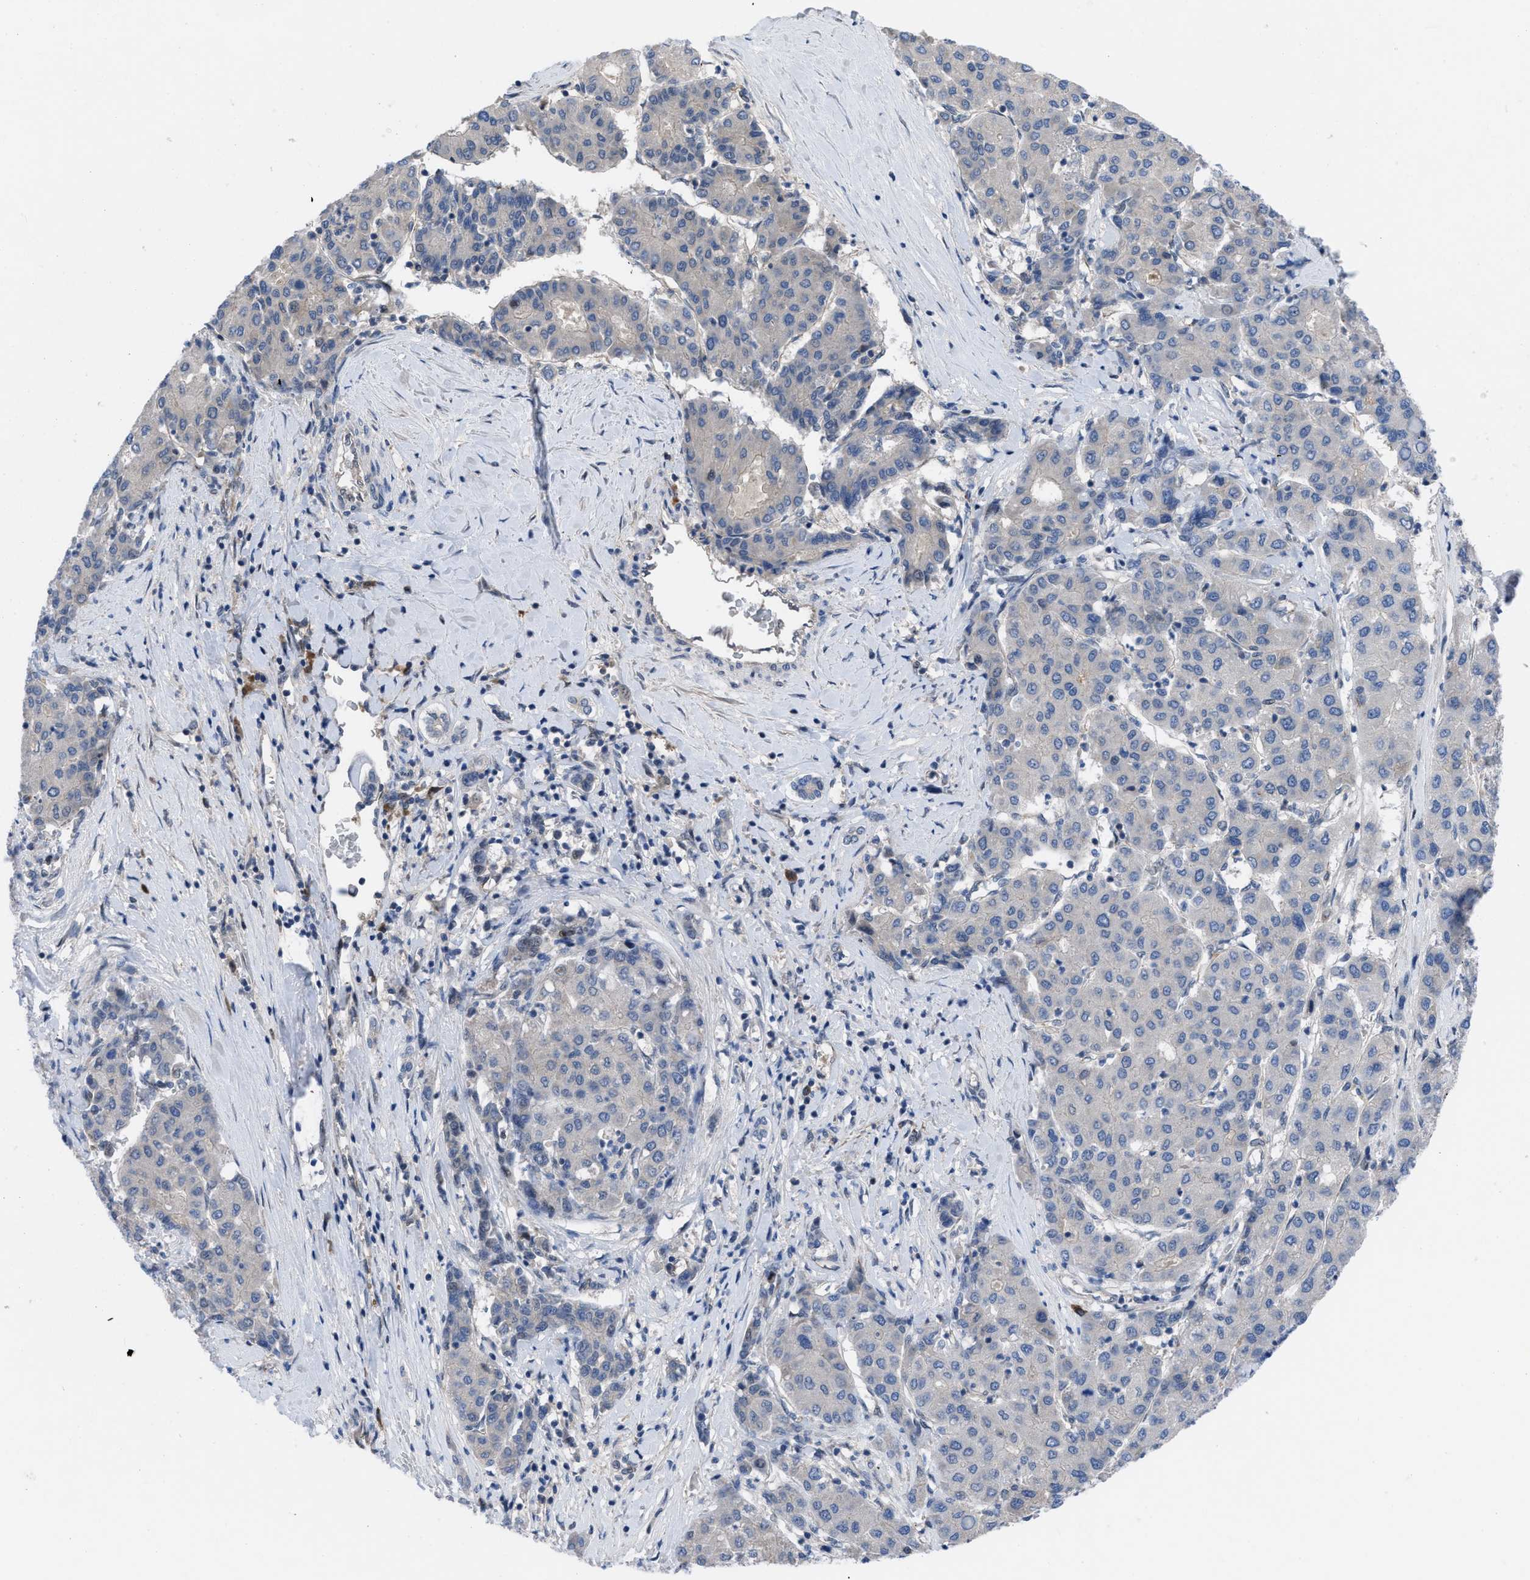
{"staining": {"intensity": "negative", "quantity": "none", "location": "none"}, "tissue": "liver cancer", "cell_type": "Tumor cells", "image_type": "cancer", "snomed": [{"axis": "morphology", "description": "Carcinoma, Hepatocellular, NOS"}, {"axis": "topography", "description": "Liver"}], "caption": "Immunohistochemistry image of neoplastic tissue: human hepatocellular carcinoma (liver) stained with DAB demonstrates no significant protein staining in tumor cells. Brightfield microscopy of immunohistochemistry stained with DAB (brown) and hematoxylin (blue), captured at high magnification.", "gene": "IL17RE", "patient": {"sex": "male", "age": 65}}